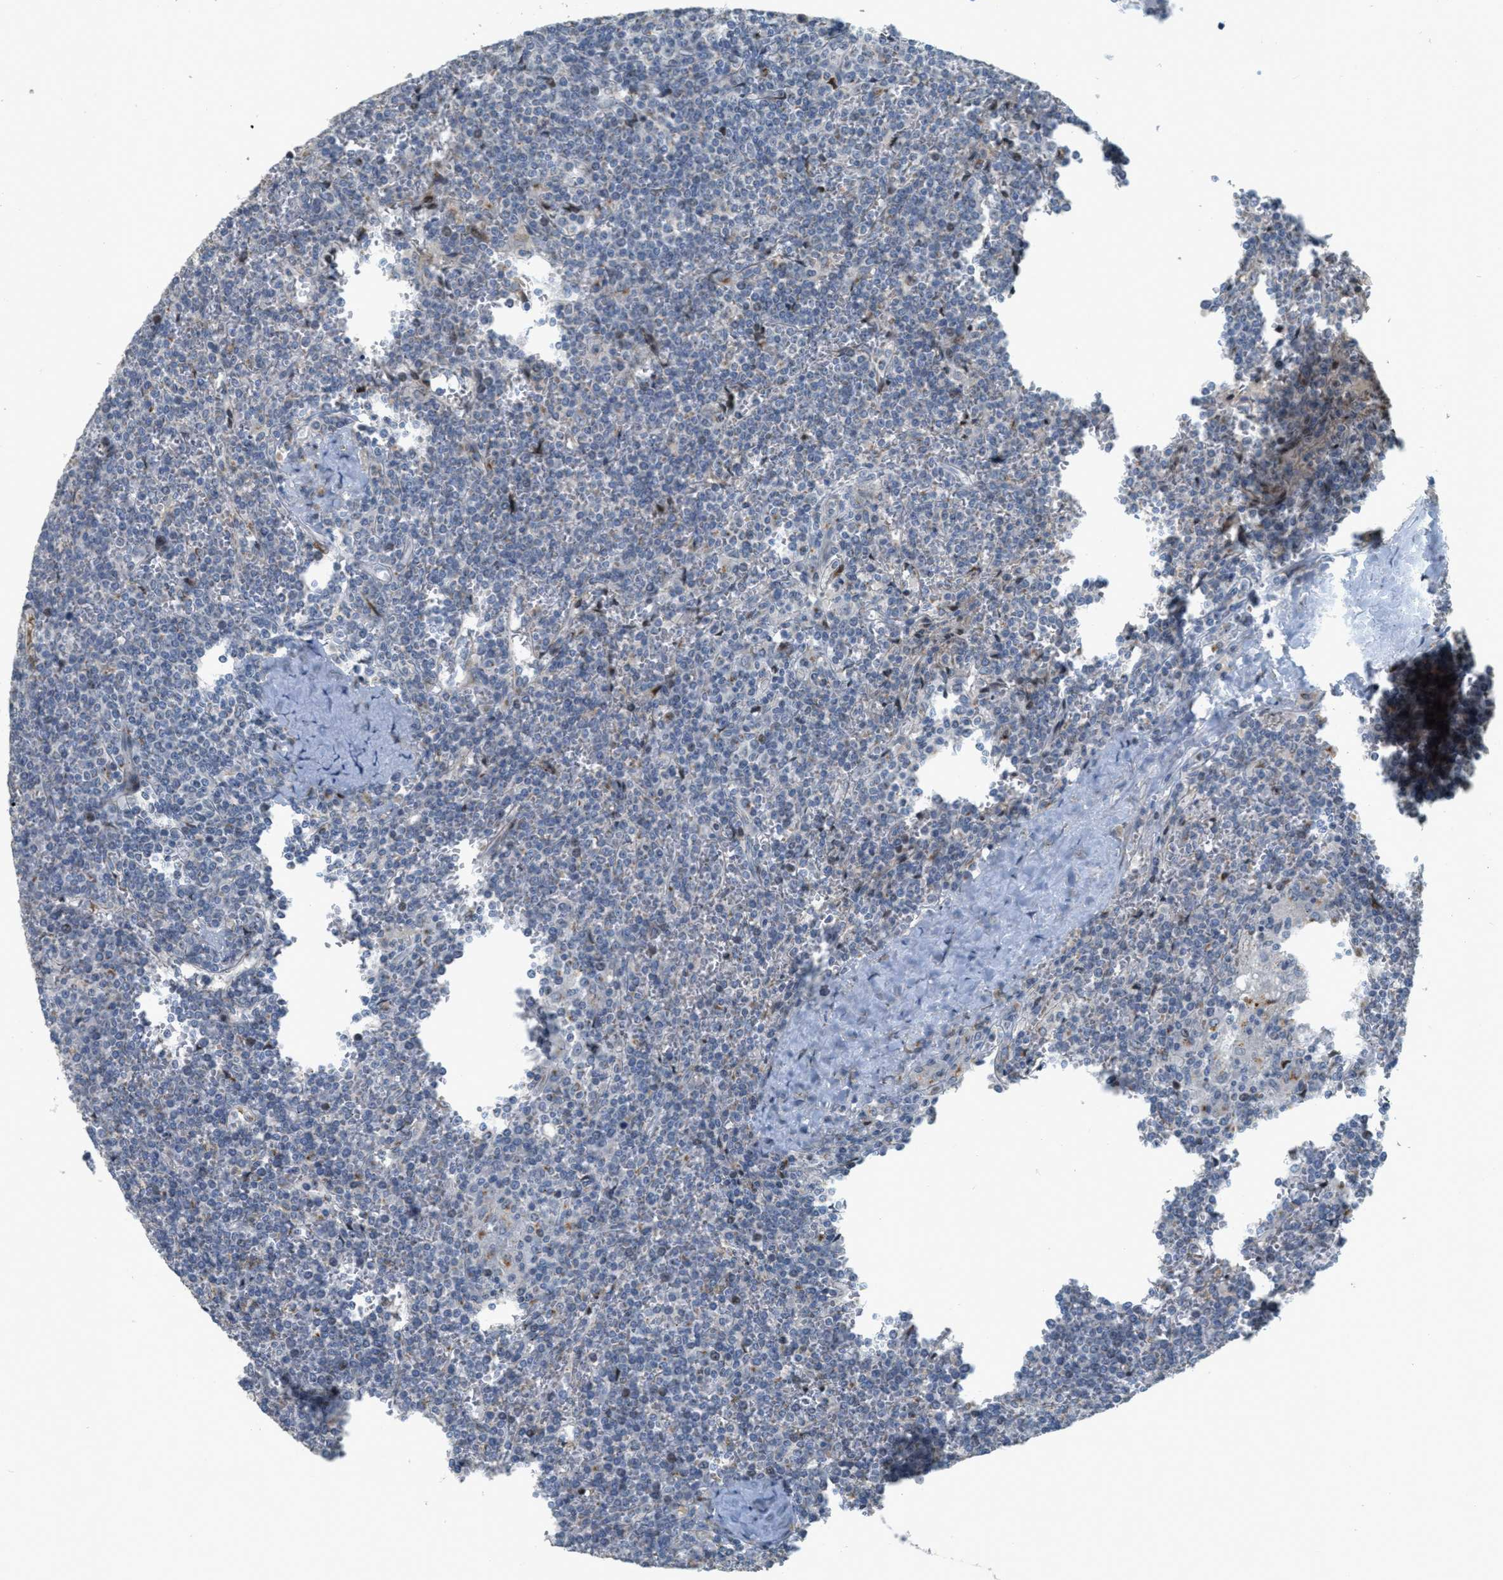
{"staining": {"intensity": "negative", "quantity": "none", "location": "none"}, "tissue": "lymphoma", "cell_type": "Tumor cells", "image_type": "cancer", "snomed": [{"axis": "morphology", "description": "Malignant lymphoma, non-Hodgkin's type, Low grade"}, {"axis": "topography", "description": "Spleen"}], "caption": "A micrograph of lymphoma stained for a protein shows no brown staining in tumor cells.", "gene": "ZFPL1", "patient": {"sex": "female", "age": 19}}